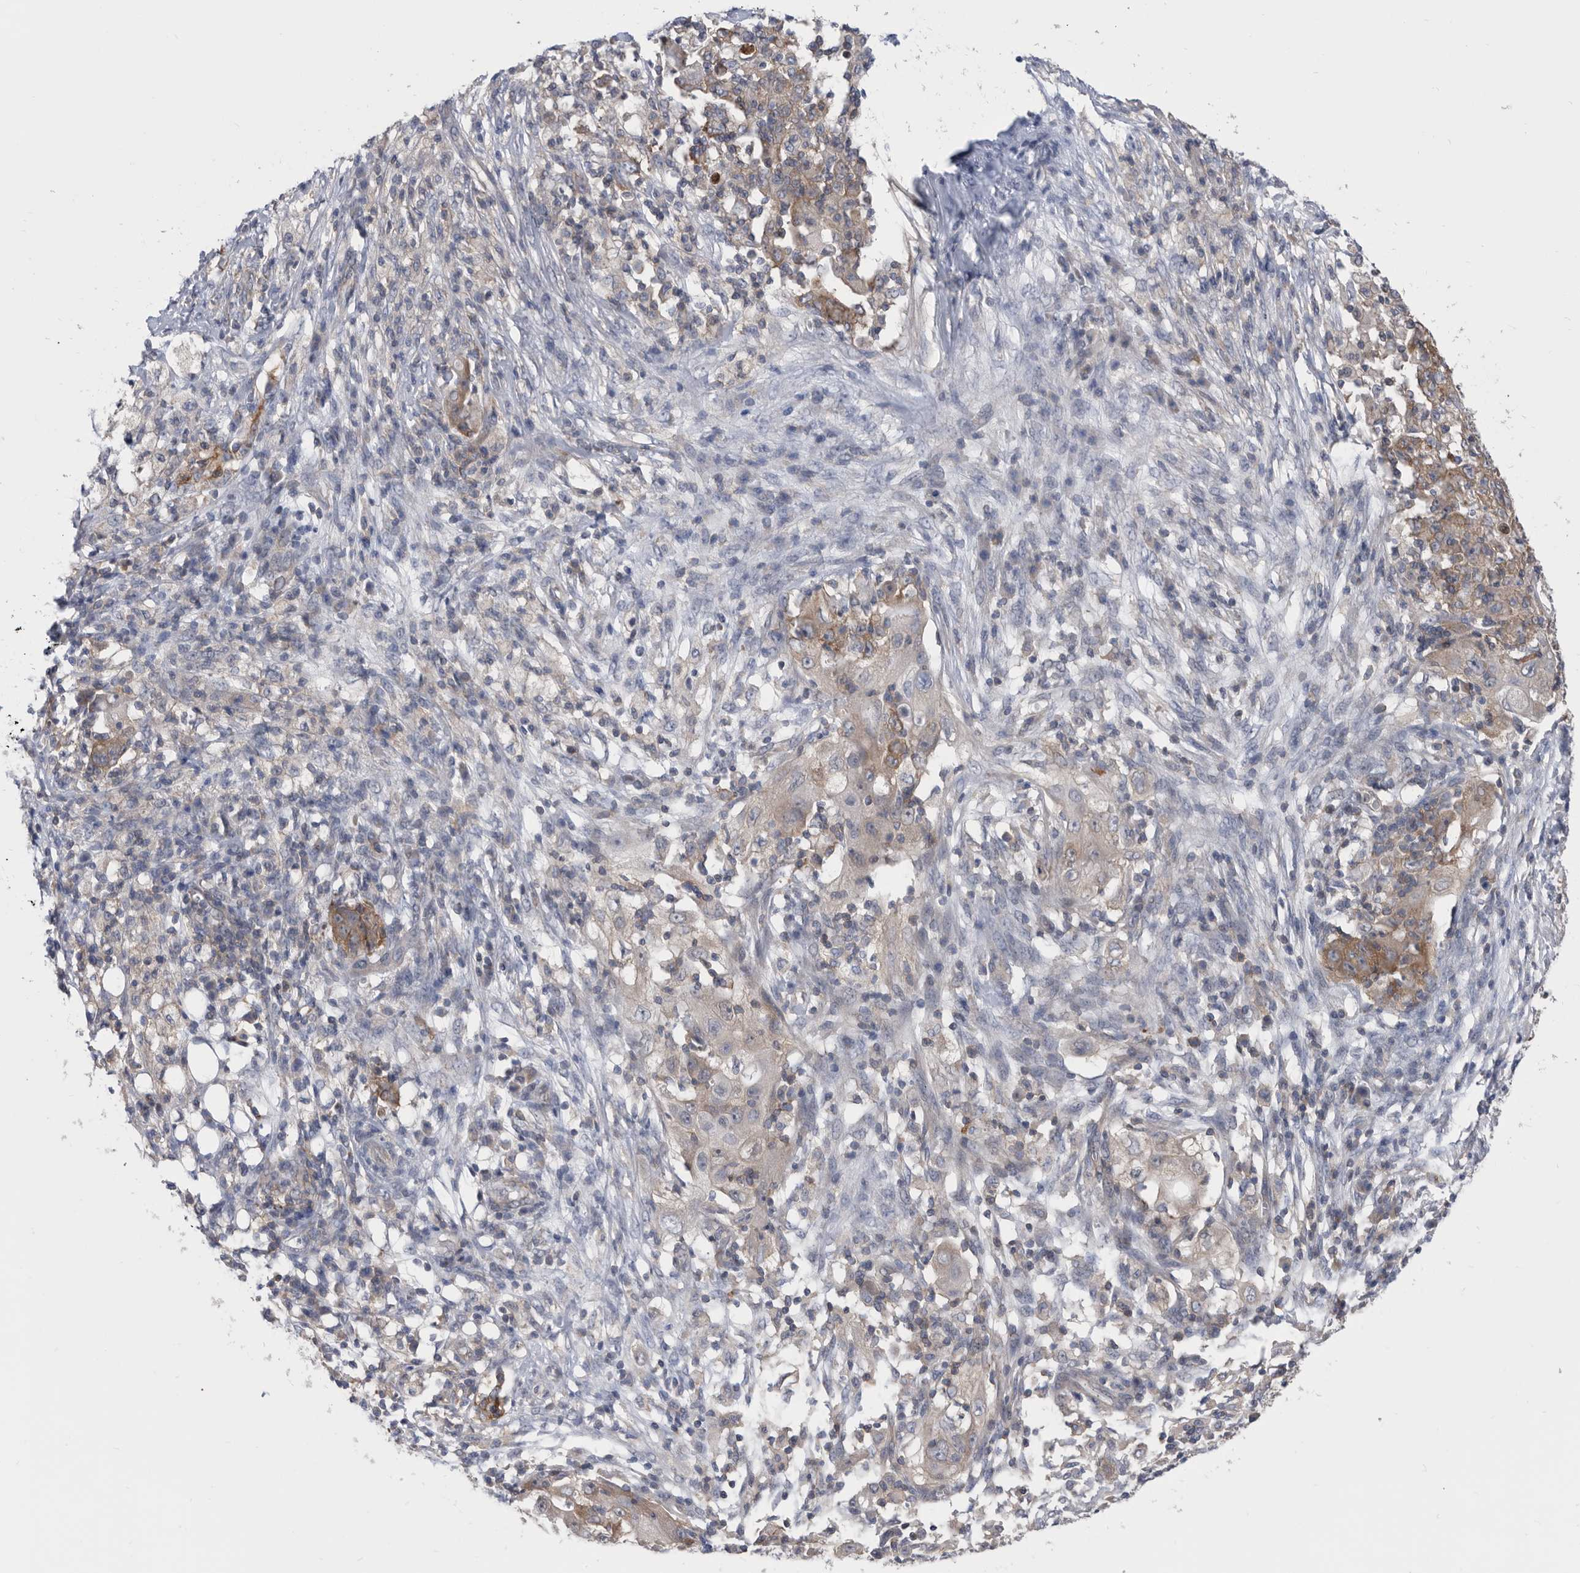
{"staining": {"intensity": "weak", "quantity": "25%-75%", "location": "cytoplasmic/membranous"}, "tissue": "ovarian cancer", "cell_type": "Tumor cells", "image_type": "cancer", "snomed": [{"axis": "morphology", "description": "Carcinoma, endometroid"}, {"axis": "topography", "description": "Ovary"}], "caption": "Ovarian cancer (endometroid carcinoma) stained with a protein marker exhibits weak staining in tumor cells.", "gene": "CCT4", "patient": {"sex": "female", "age": 42}}